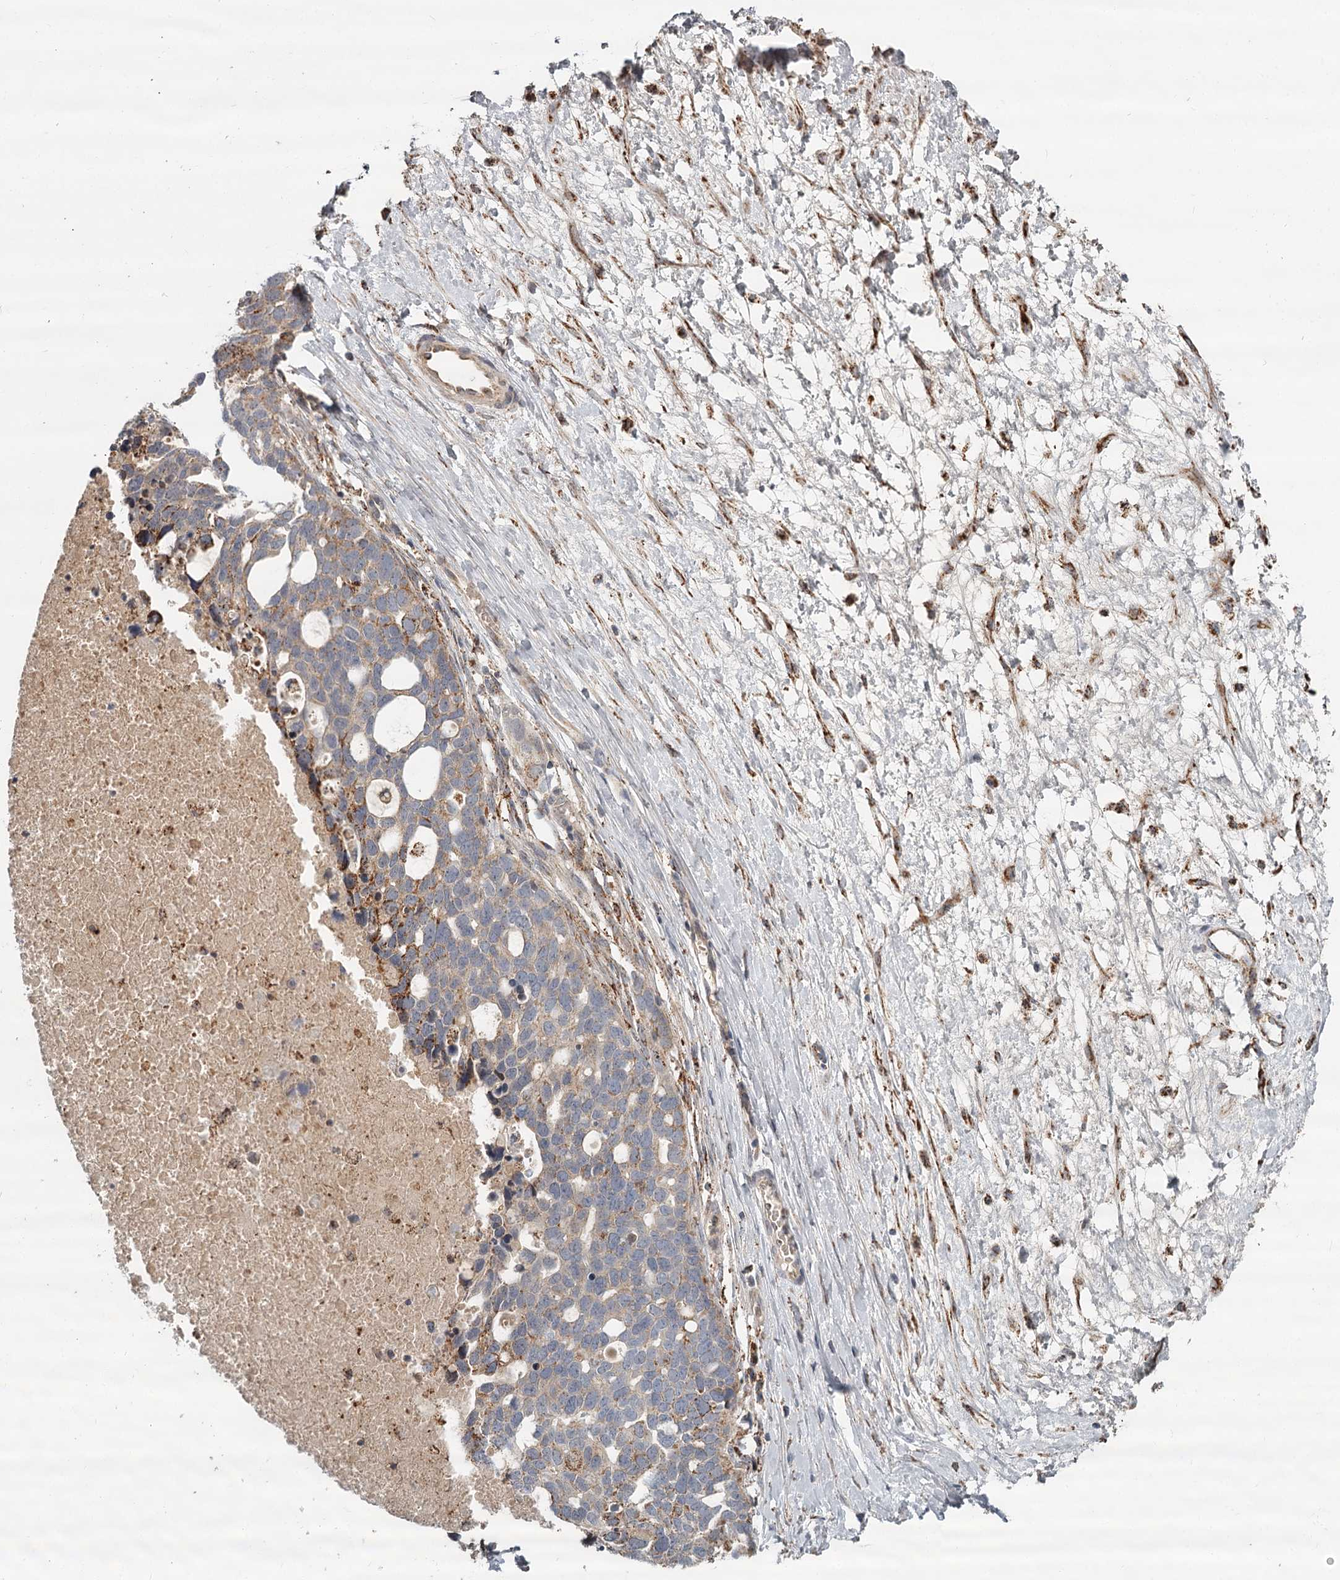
{"staining": {"intensity": "moderate", "quantity": "<25%", "location": "cytoplasmic/membranous"}, "tissue": "ovarian cancer", "cell_type": "Tumor cells", "image_type": "cancer", "snomed": [{"axis": "morphology", "description": "Cystadenocarcinoma, serous, NOS"}, {"axis": "topography", "description": "Ovary"}], "caption": "Brown immunohistochemical staining in ovarian serous cystadenocarcinoma demonstrates moderate cytoplasmic/membranous positivity in about <25% of tumor cells. (IHC, brightfield microscopy, high magnification).", "gene": "CDC123", "patient": {"sex": "female", "age": 54}}